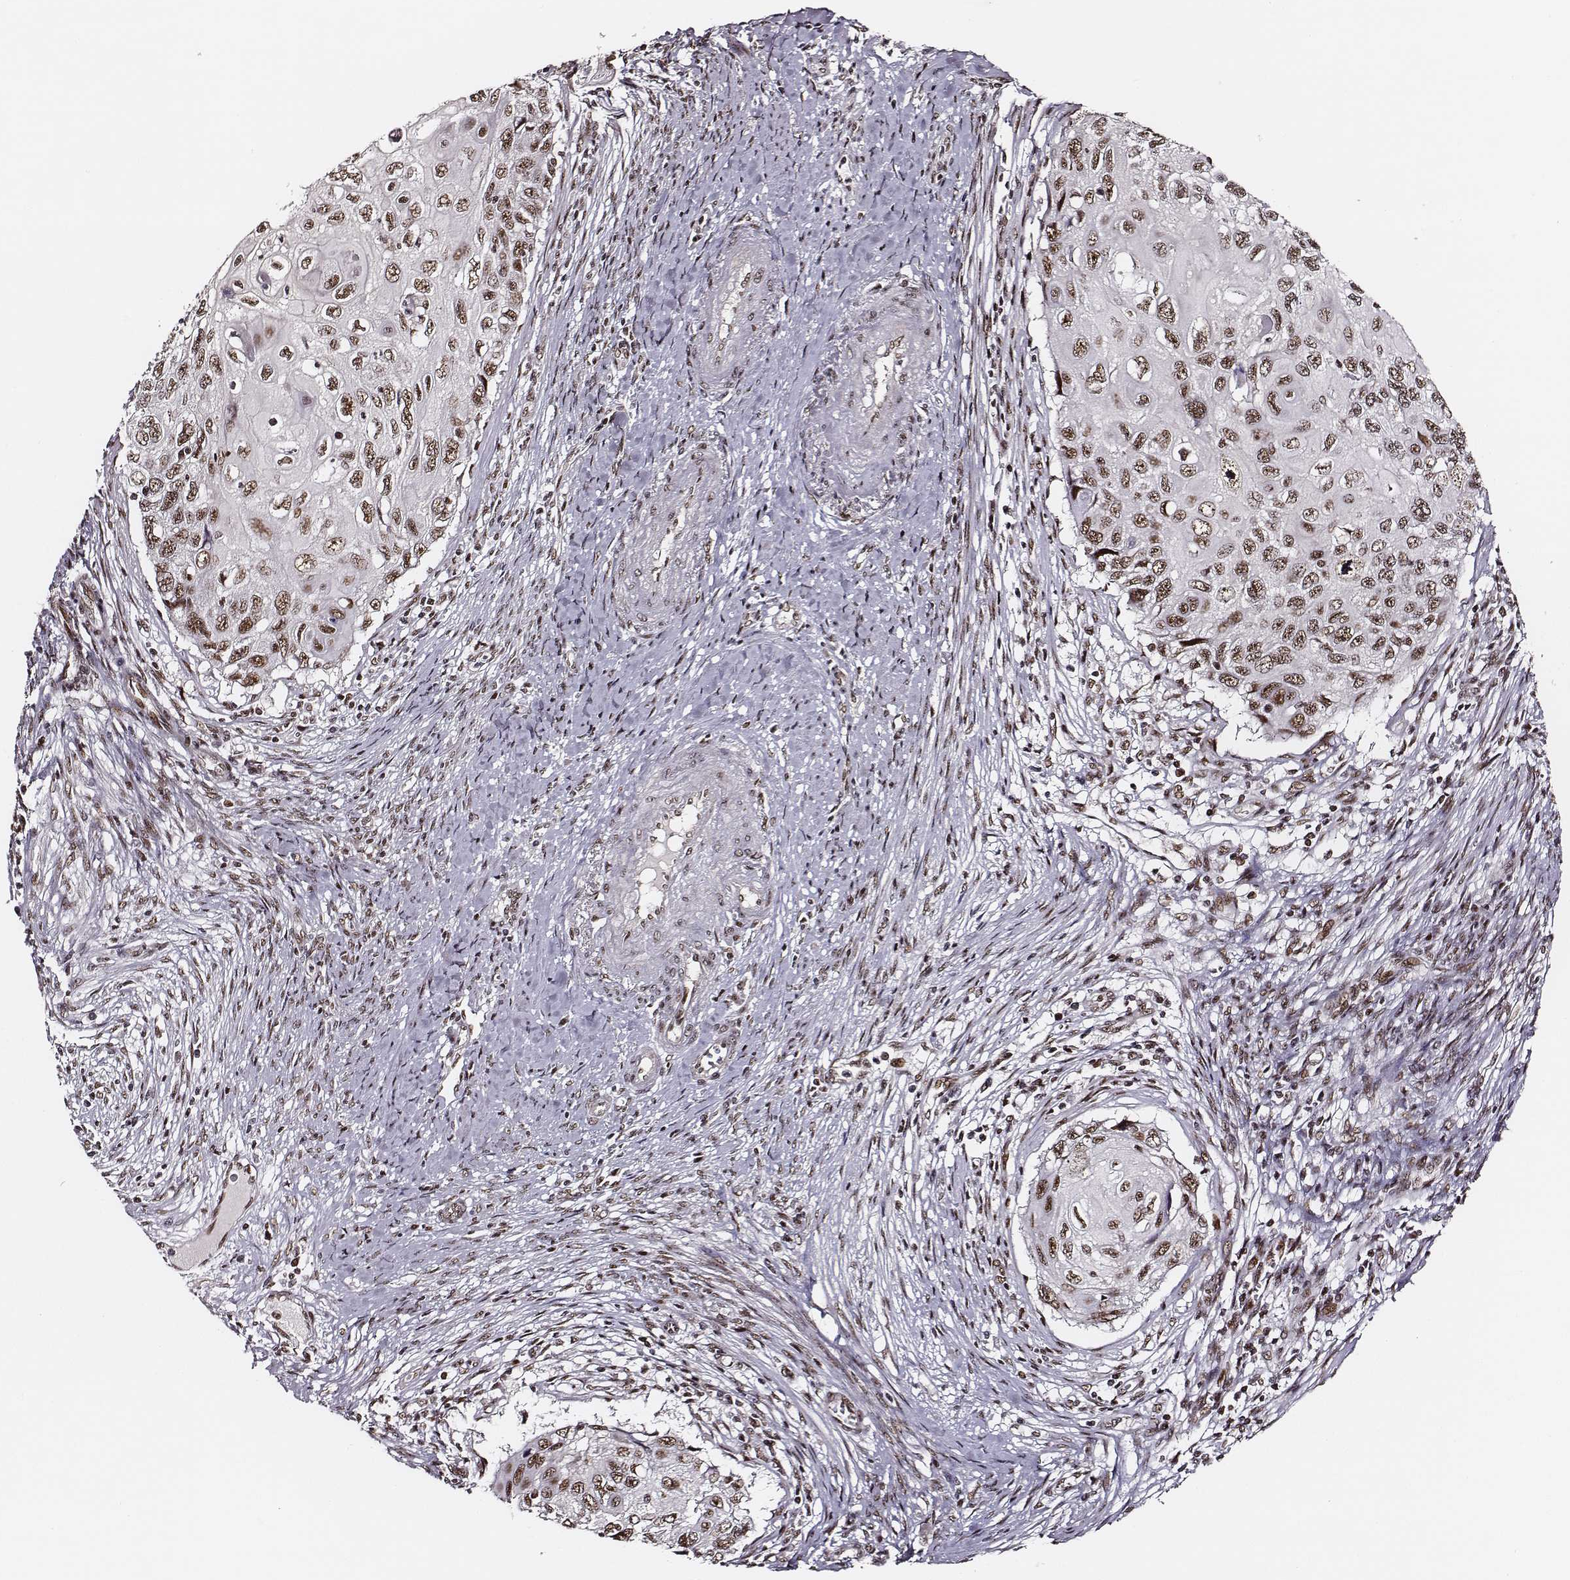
{"staining": {"intensity": "moderate", "quantity": ">75%", "location": "nuclear"}, "tissue": "cervical cancer", "cell_type": "Tumor cells", "image_type": "cancer", "snomed": [{"axis": "morphology", "description": "Squamous cell carcinoma, NOS"}, {"axis": "topography", "description": "Cervix"}], "caption": "Cervical cancer (squamous cell carcinoma) stained with a brown dye displays moderate nuclear positive staining in about >75% of tumor cells.", "gene": "PPARA", "patient": {"sex": "female", "age": 70}}